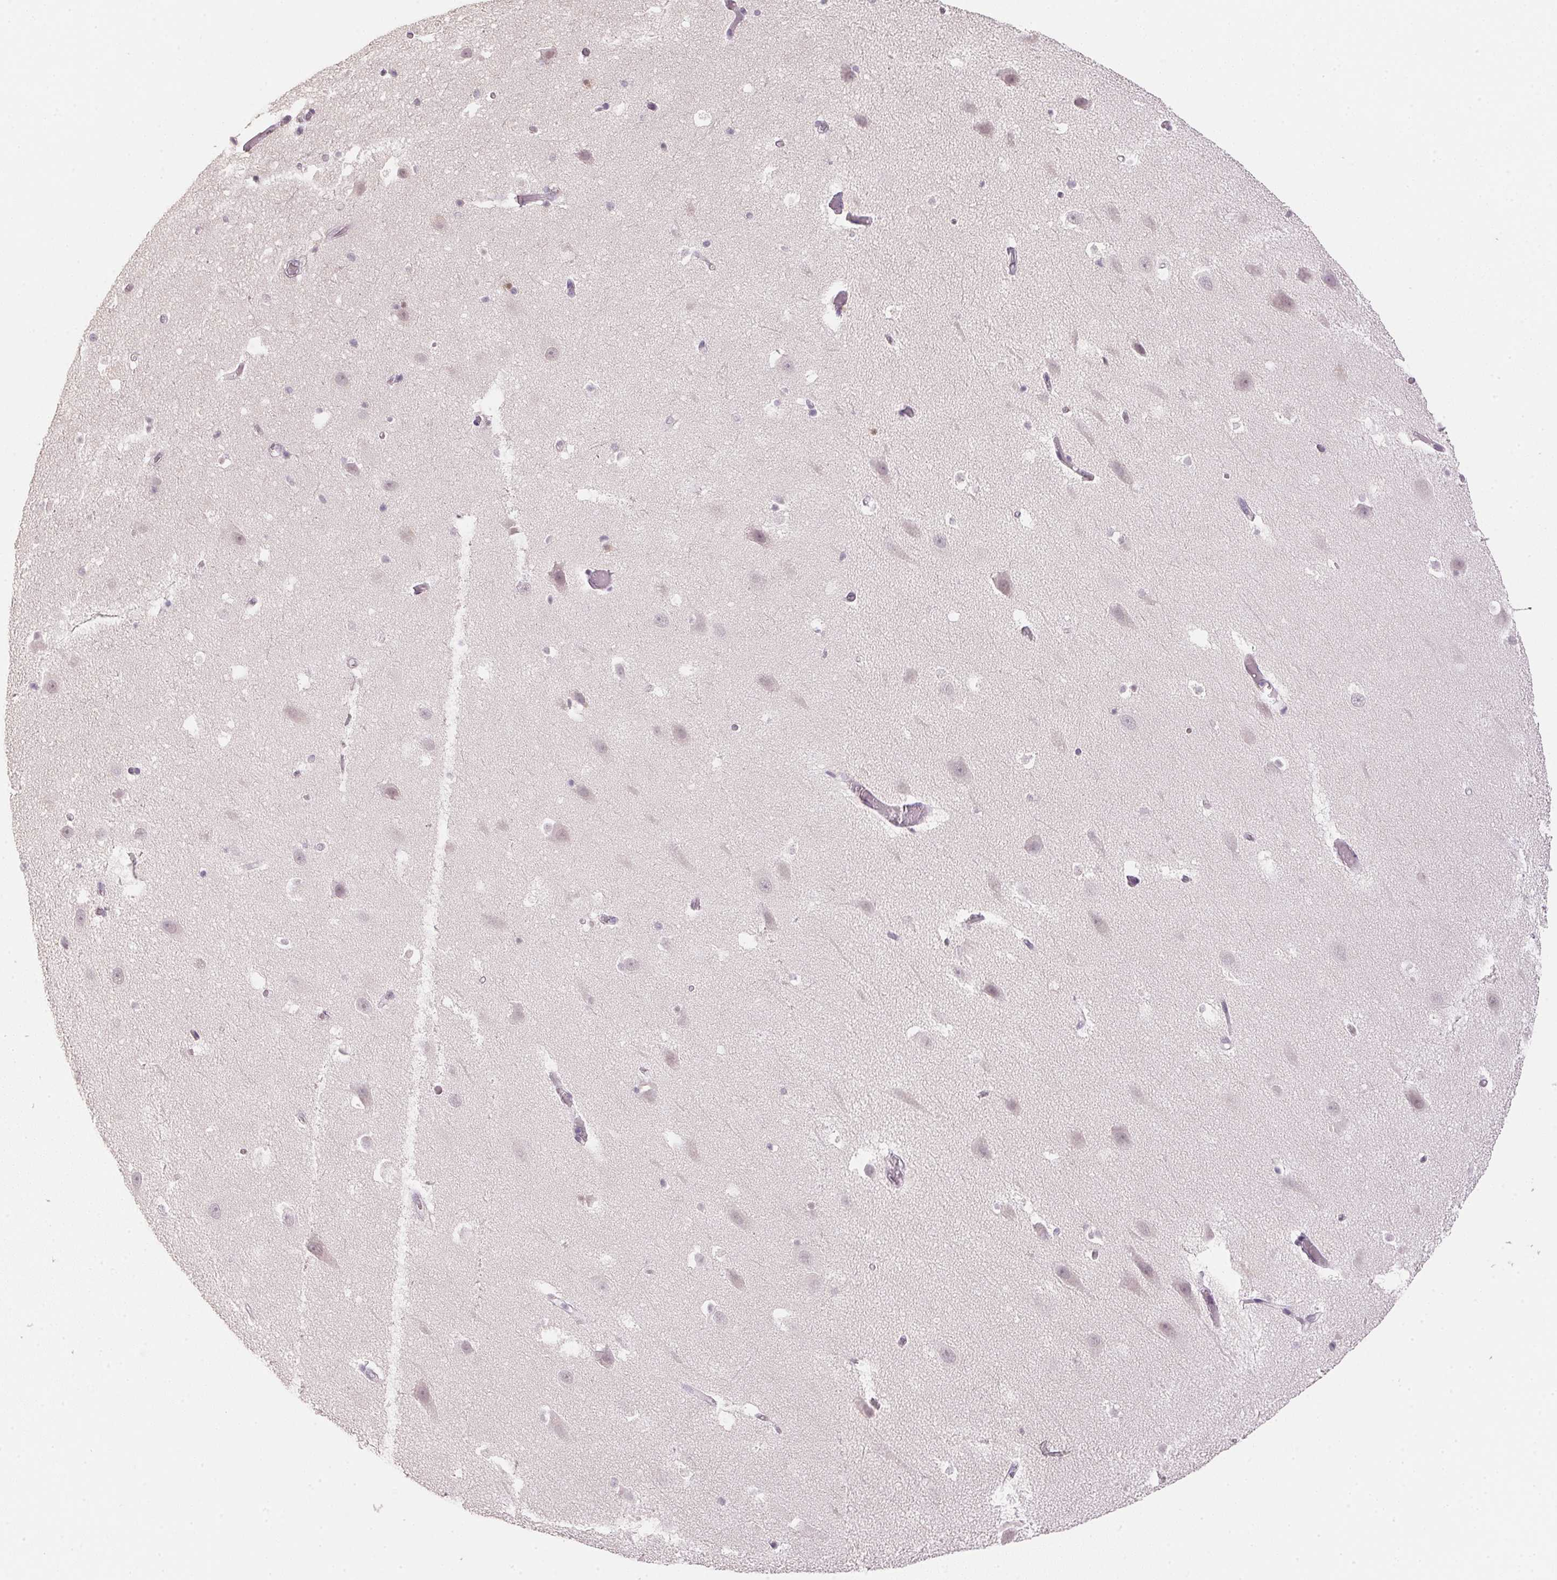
{"staining": {"intensity": "moderate", "quantity": "<25%", "location": "nuclear"}, "tissue": "hippocampus", "cell_type": "Glial cells", "image_type": "normal", "snomed": [{"axis": "morphology", "description": "Normal tissue, NOS"}, {"axis": "topography", "description": "Hippocampus"}], "caption": "This is a histology image of IHC staining of unremarkable hippocampus, which shows moderate staining in the nuclear of glial cells.", "gene": "POLR3G", "patient": {"sex": "male", "age": 26}}